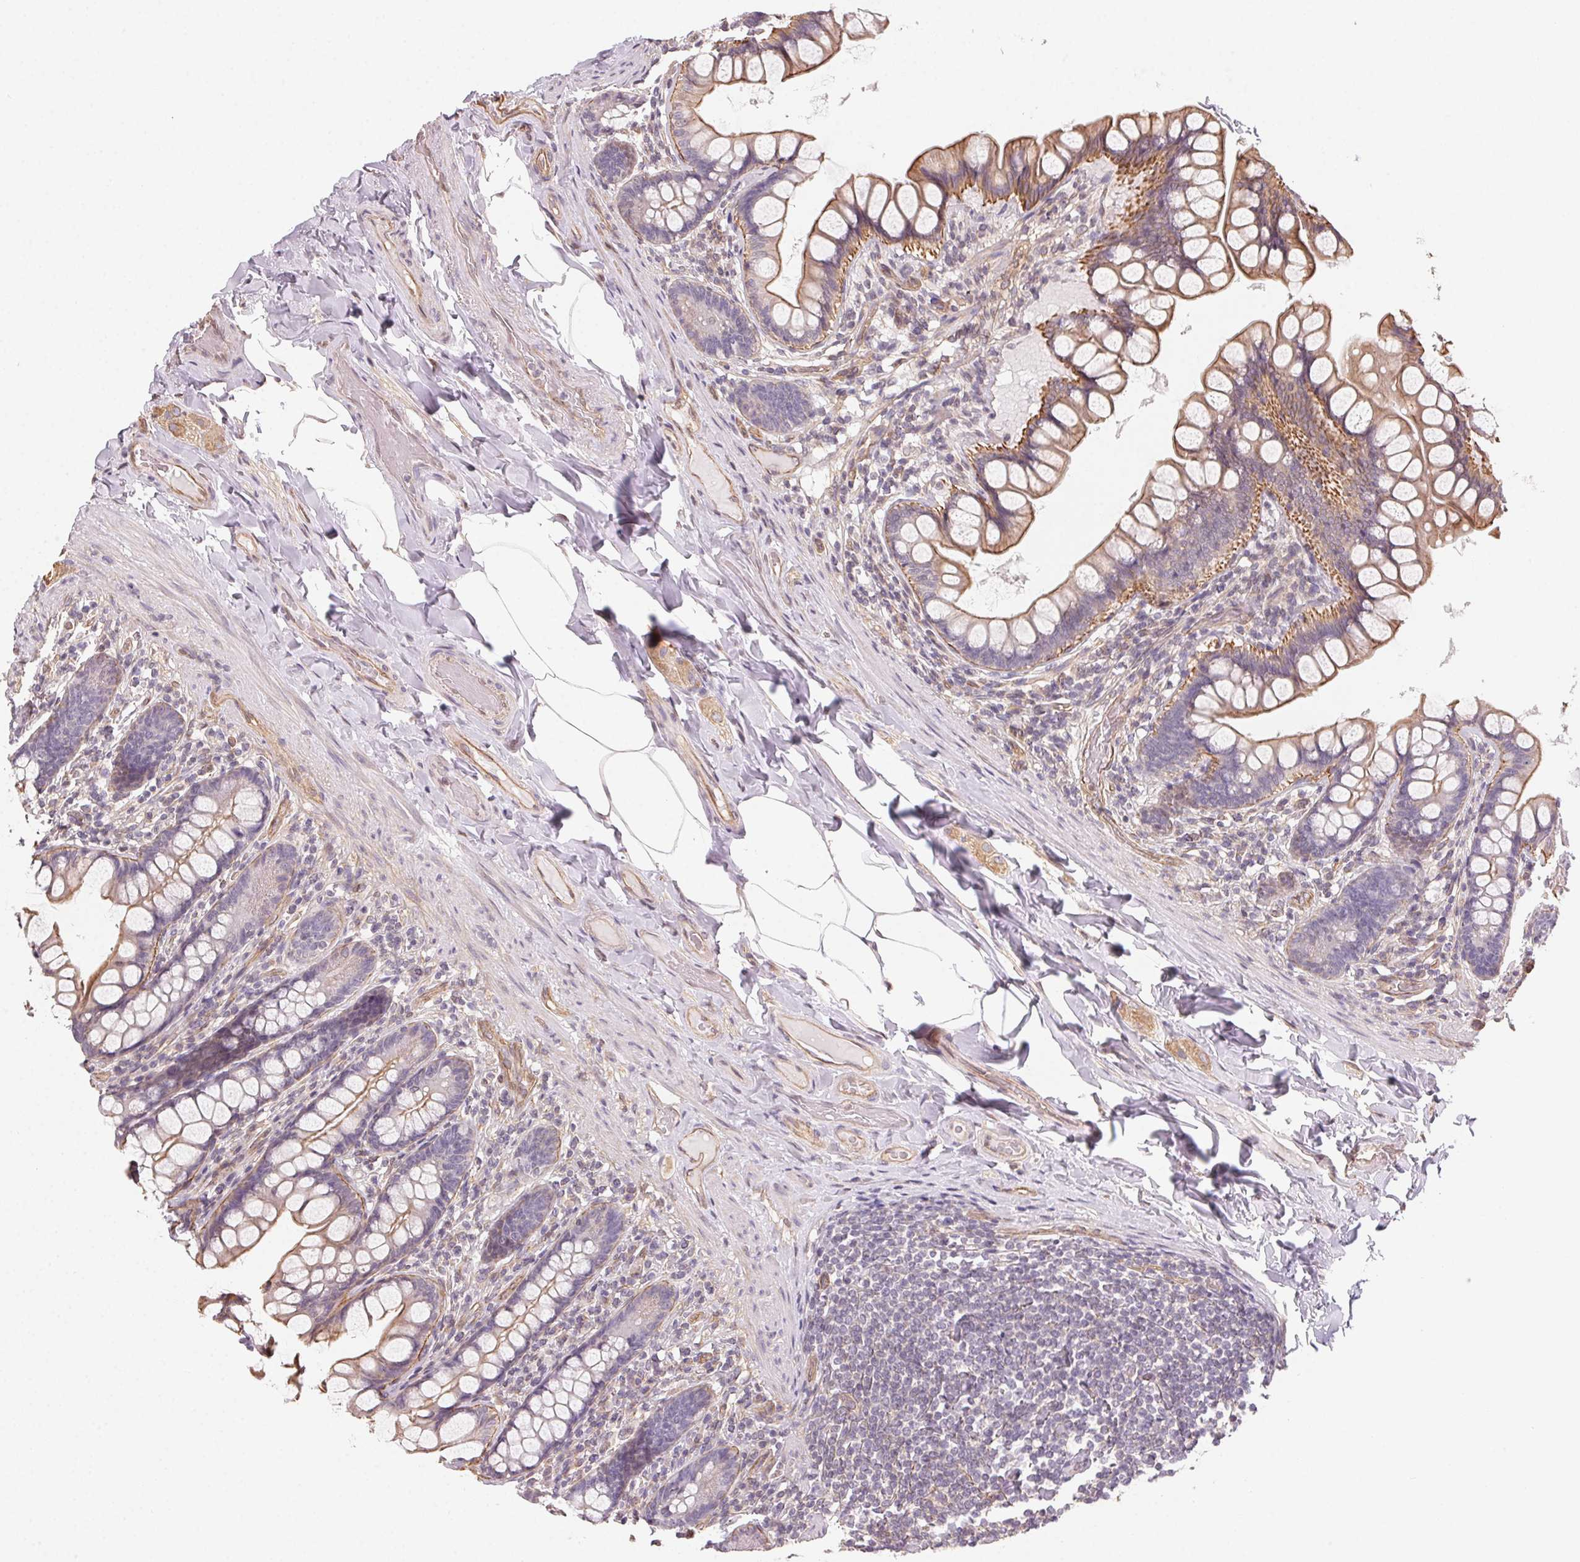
{"staining": {"intensity": "moderate", "quantity": "25%-75%", "location": "cytoplasmic/membranous"}, "tissue": "small intestine", "cell_type": "Glandular cells", "image_type": "normal", "snomed": [{"axis": "morphology", "description": "Normal tissue, NOS"}, {"axis": "topography", "description": "Small intestine"}], "caption": "Glandular cells demonstrate medium levels of moderate cytoplasmic/membranous staining in about 25%-75% of cells in unremarkable small intestine. The staining was performed using DAB (3,3'-diaminobenzidine) to visualize the protein expression in brown, while the nuclei were stained in blue with hematoxylin (Magnification: 20x).", "gene": "PLA2G4F", "patient": {"sex": "male", "age": 70}}